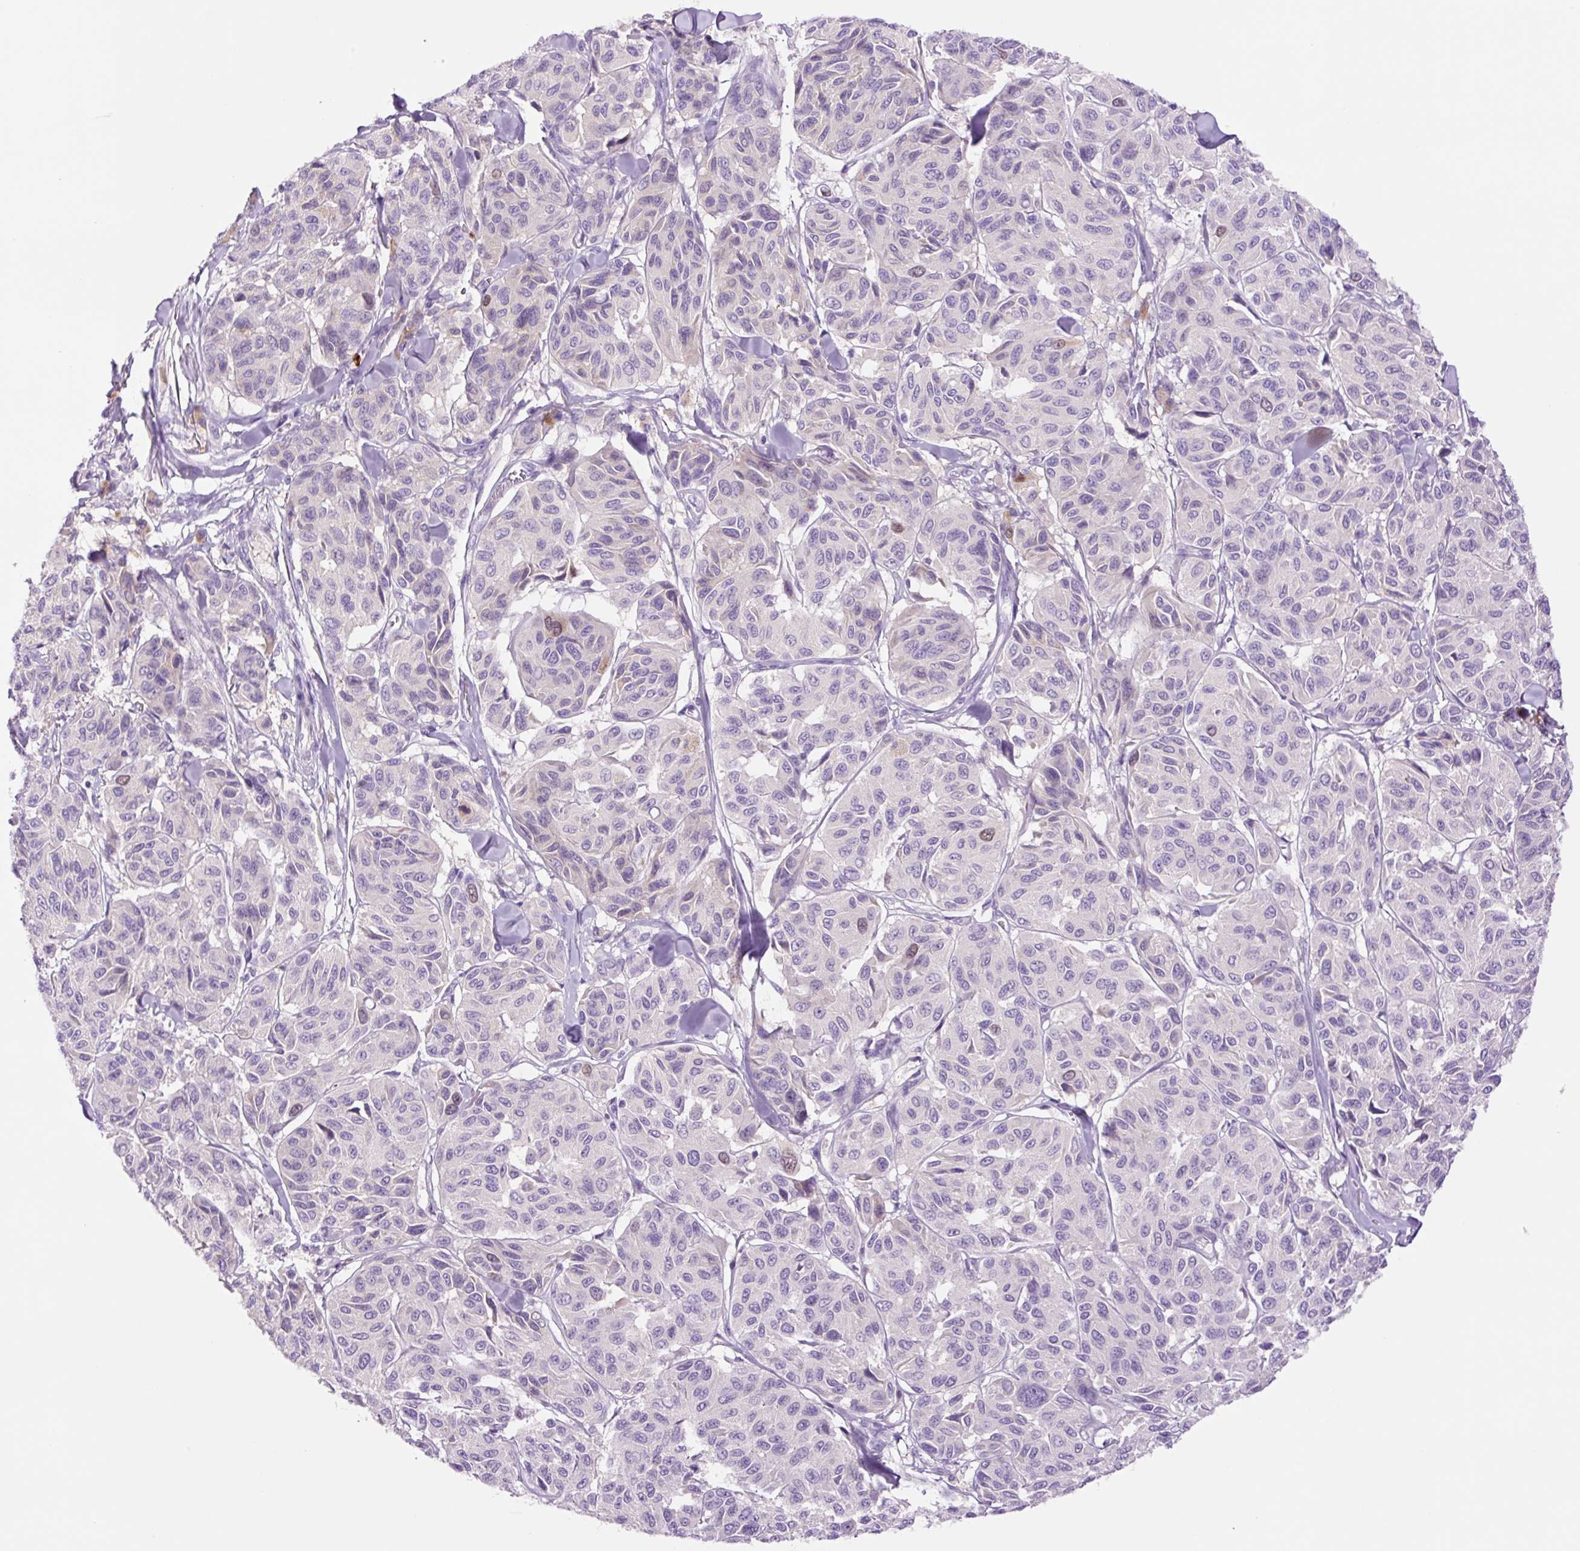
{"staining": {"intensity": "weak", "quantity": "<25%", "location": "nuclear"}, "tissue": "melanoma", "cell_type": "Tumor cells", "image_type": "cancer", "snomed": [{"axis": "morphology", "description": "Malignant melanoma, NOS"}, {"axis": "topography", "description": "Skin"}], "caption": "Tumor cells show no significant positivity in malignant melanoma. (DAB immunohistochemistry (IHC) with hematoxylin counter stain).", "gene": "DPPA4", "patient": {"sex": "female", "age": 66}}